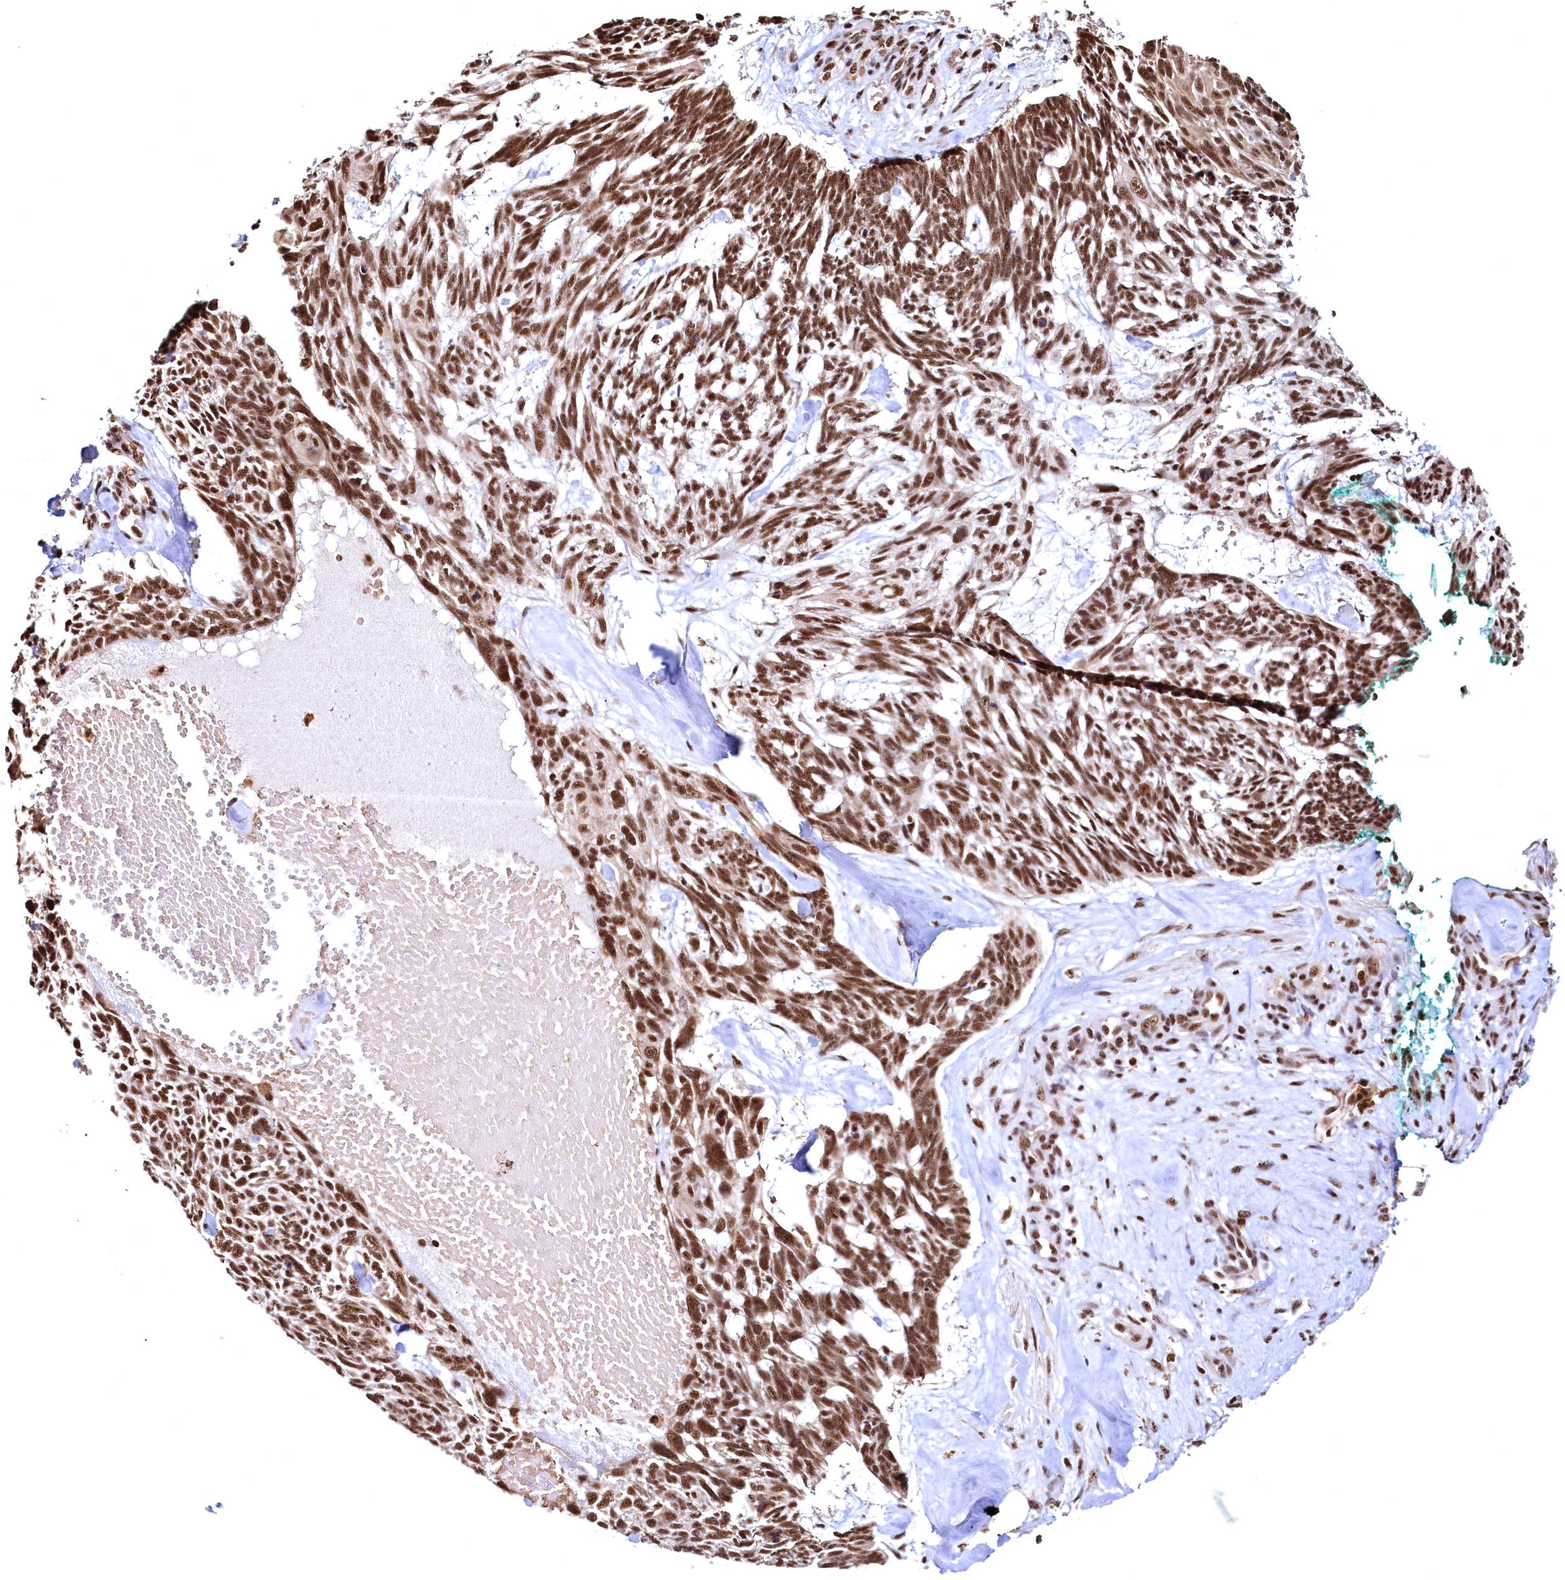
{"staining": {"intensity": "strong", "quantity": ">75%", "location": "nuclear"}, "tissue": "skin cancer", "cell_type": "Tumor cells", "image_type": "cancer", "snomed": [{"axis": "morphology", "description": "Basal cell carcinoma"}, {"axis": "topography", "description": "Skin"}], "caption": "This is an image of IHC staining of skin cancer, which shows strong staining in the nuclear of tumor cells.", "gene": "RSRC2", "patient": {"sex": "male", "age": 88}}